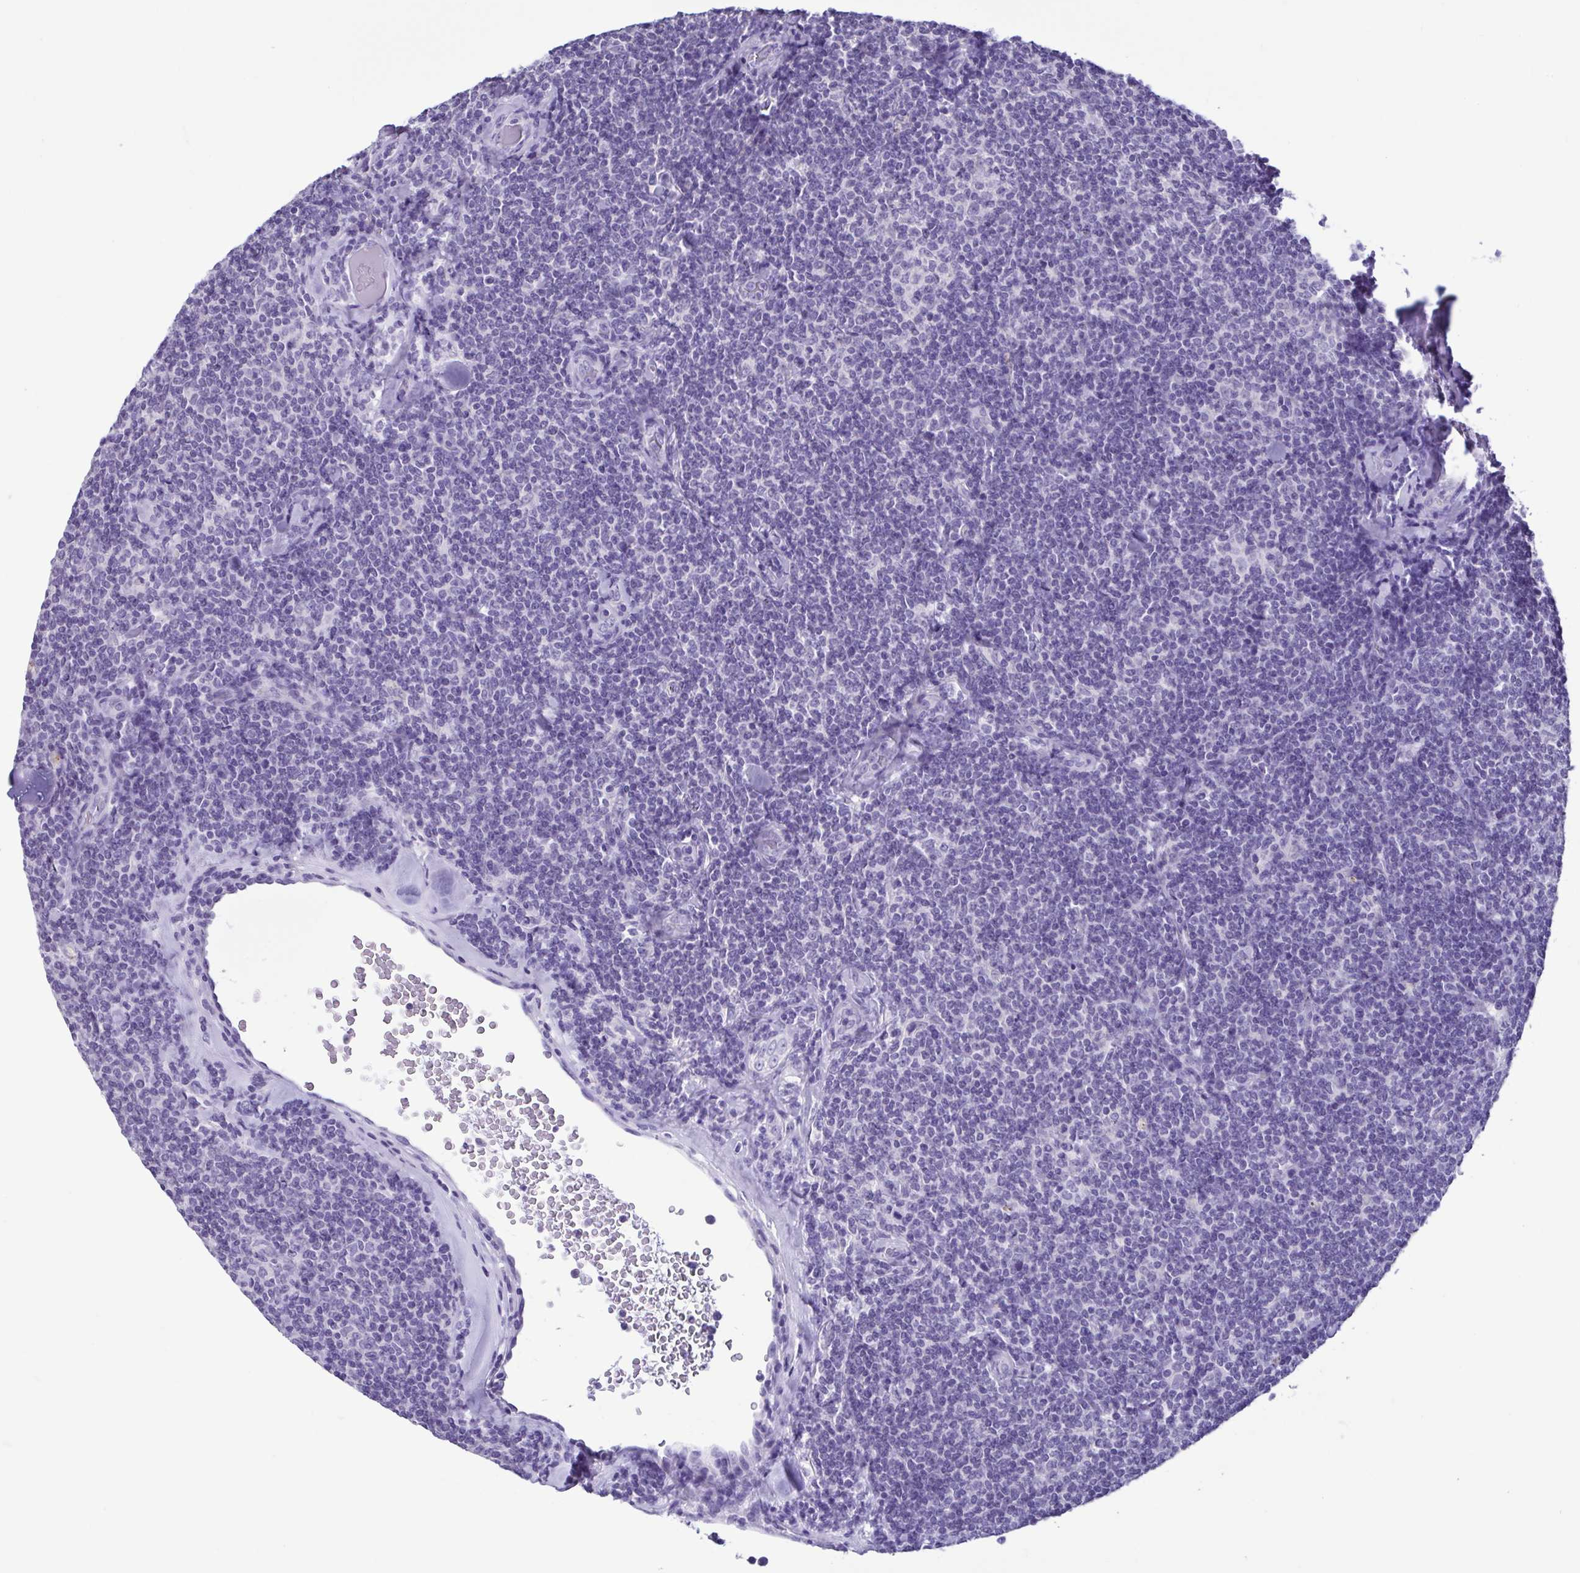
{"staining": {"intensity": "negative", "quantity": "none", "location": "none"}, "tissue": "lymphoma", "cell_type": "Tumor cells", "image_type": "cancer", "snomed": [{"axis": "morphology", "description": "Malignant lymphoma, non-Hodgkin's type, Low grade"}, {"axis": "topography", "description": "Lymph node"}], "caption": "This image is of lymphoma stained with IHC to label a protein in brown with the nuclei are counter-stained blue. There is no positivity in tumor cells.", "gene": "CBY2", "patient": {"sex": "female", "age": 56}}